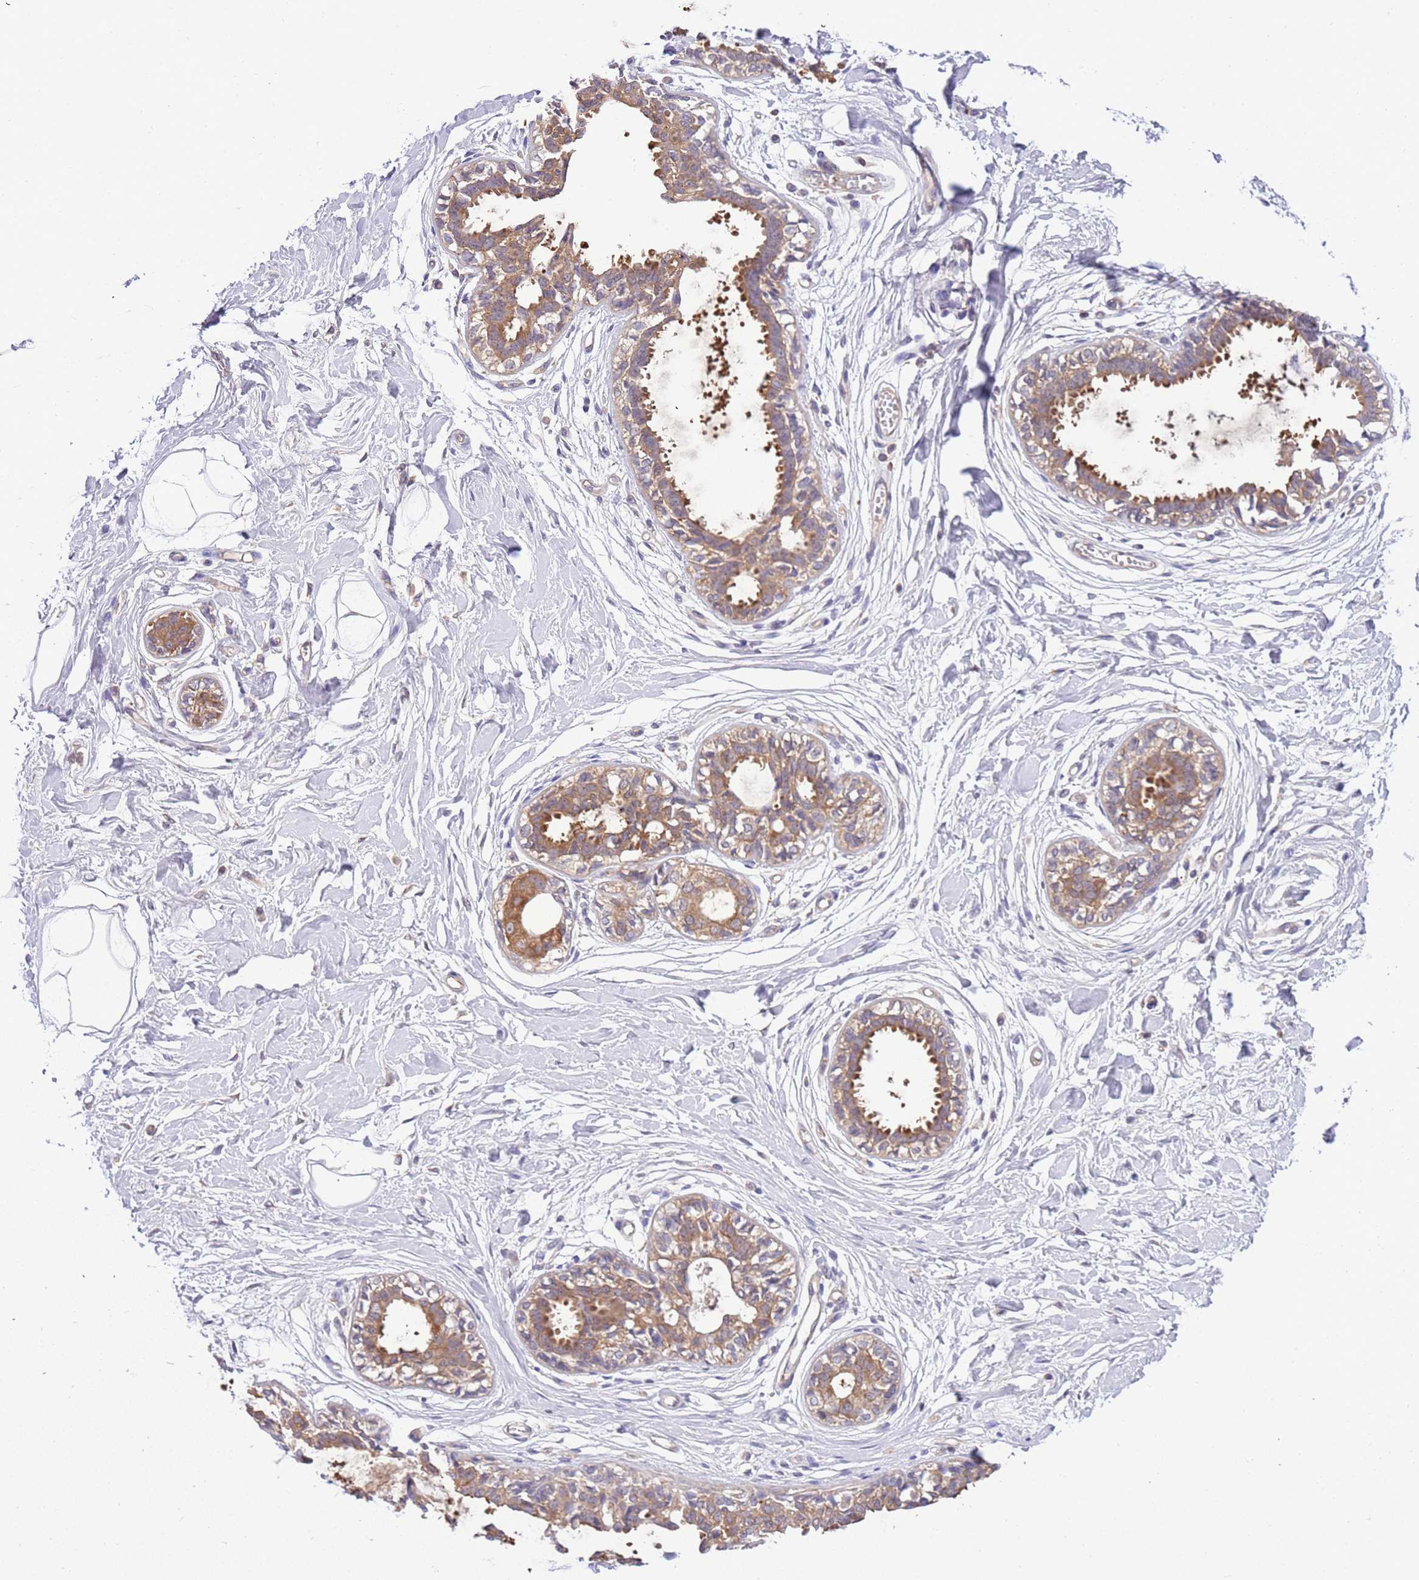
{"staining": {"intensity": "negative", "quantity": "none", "location": "none"}, "tissue": "breast", "cell_type": "Adipocytes", "image_type": "normal", "snomed": [{"axis": "morphology", "description": "Normal tissue, NOS"}, {"axis": "topography", "description": "Breast"}], "caption": "Immunohistochemistry histopathology image of benign human breast stained for a protein (brown), which reveals no positivity in adipocytes. (IHC, brightfield microscopy, high magnification).", "gene": "STIP1", "patient": {"sex": "female", "age": 45}}